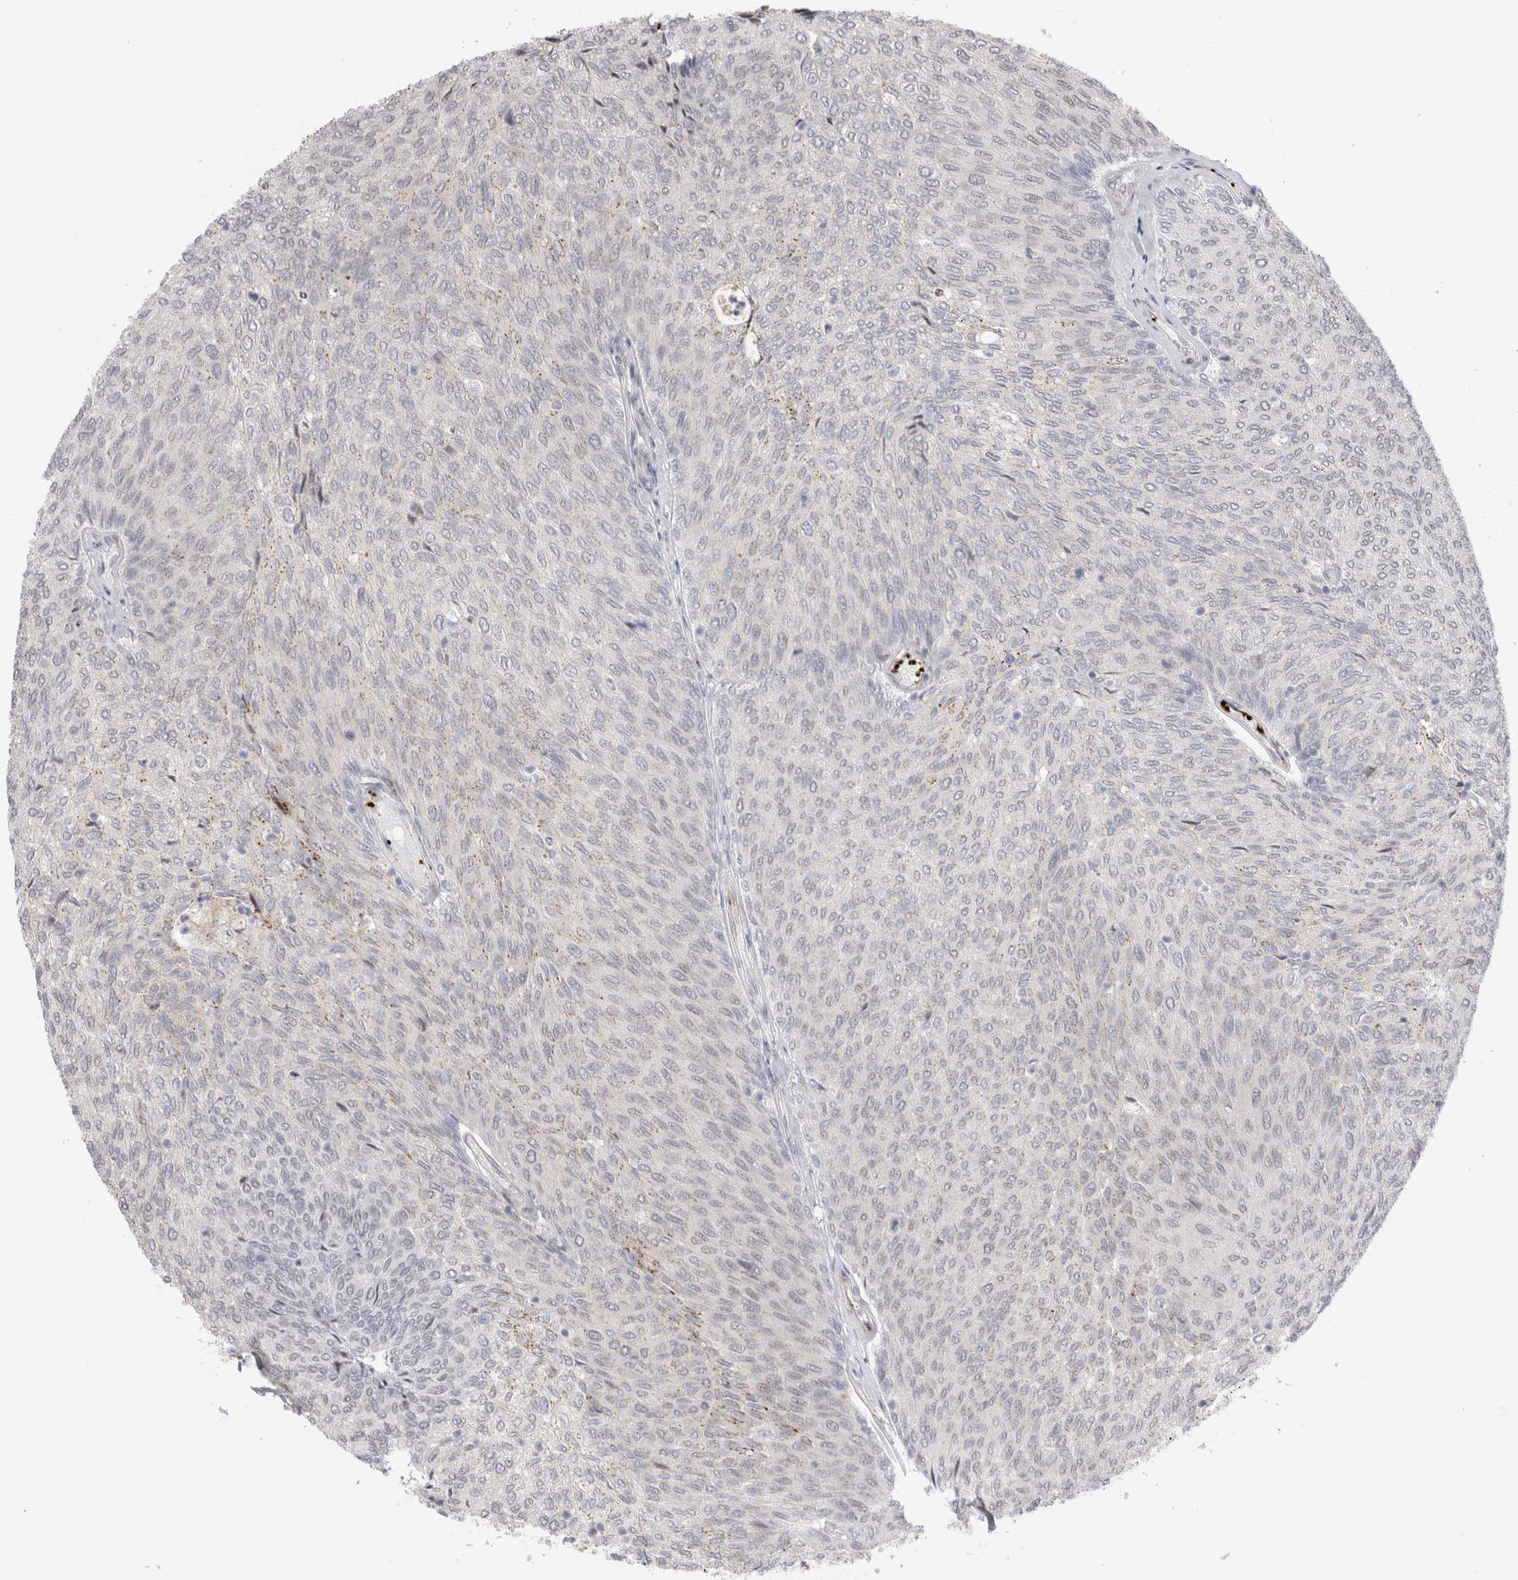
{"staining": {"intensity": "weak", "quantity": "<25%", "location": "cytoplasmic/membranous"}, "tissue": "urothelial cancer", "cell_type": "Tumor cells", "image_type": "cancer", "snomed": [{"axis": "morphology", "description": "Urothelial carcinoma, Low grade"}, {"axis": "topography", "description": "Urinary bladder"}], "caption": "IHC image of human urothelial cancer stained for a protein (brown), which demonstrates no staining in tumor cells.", "gene": "VPS28", "patient": {"sex": "female", "age": 79}}